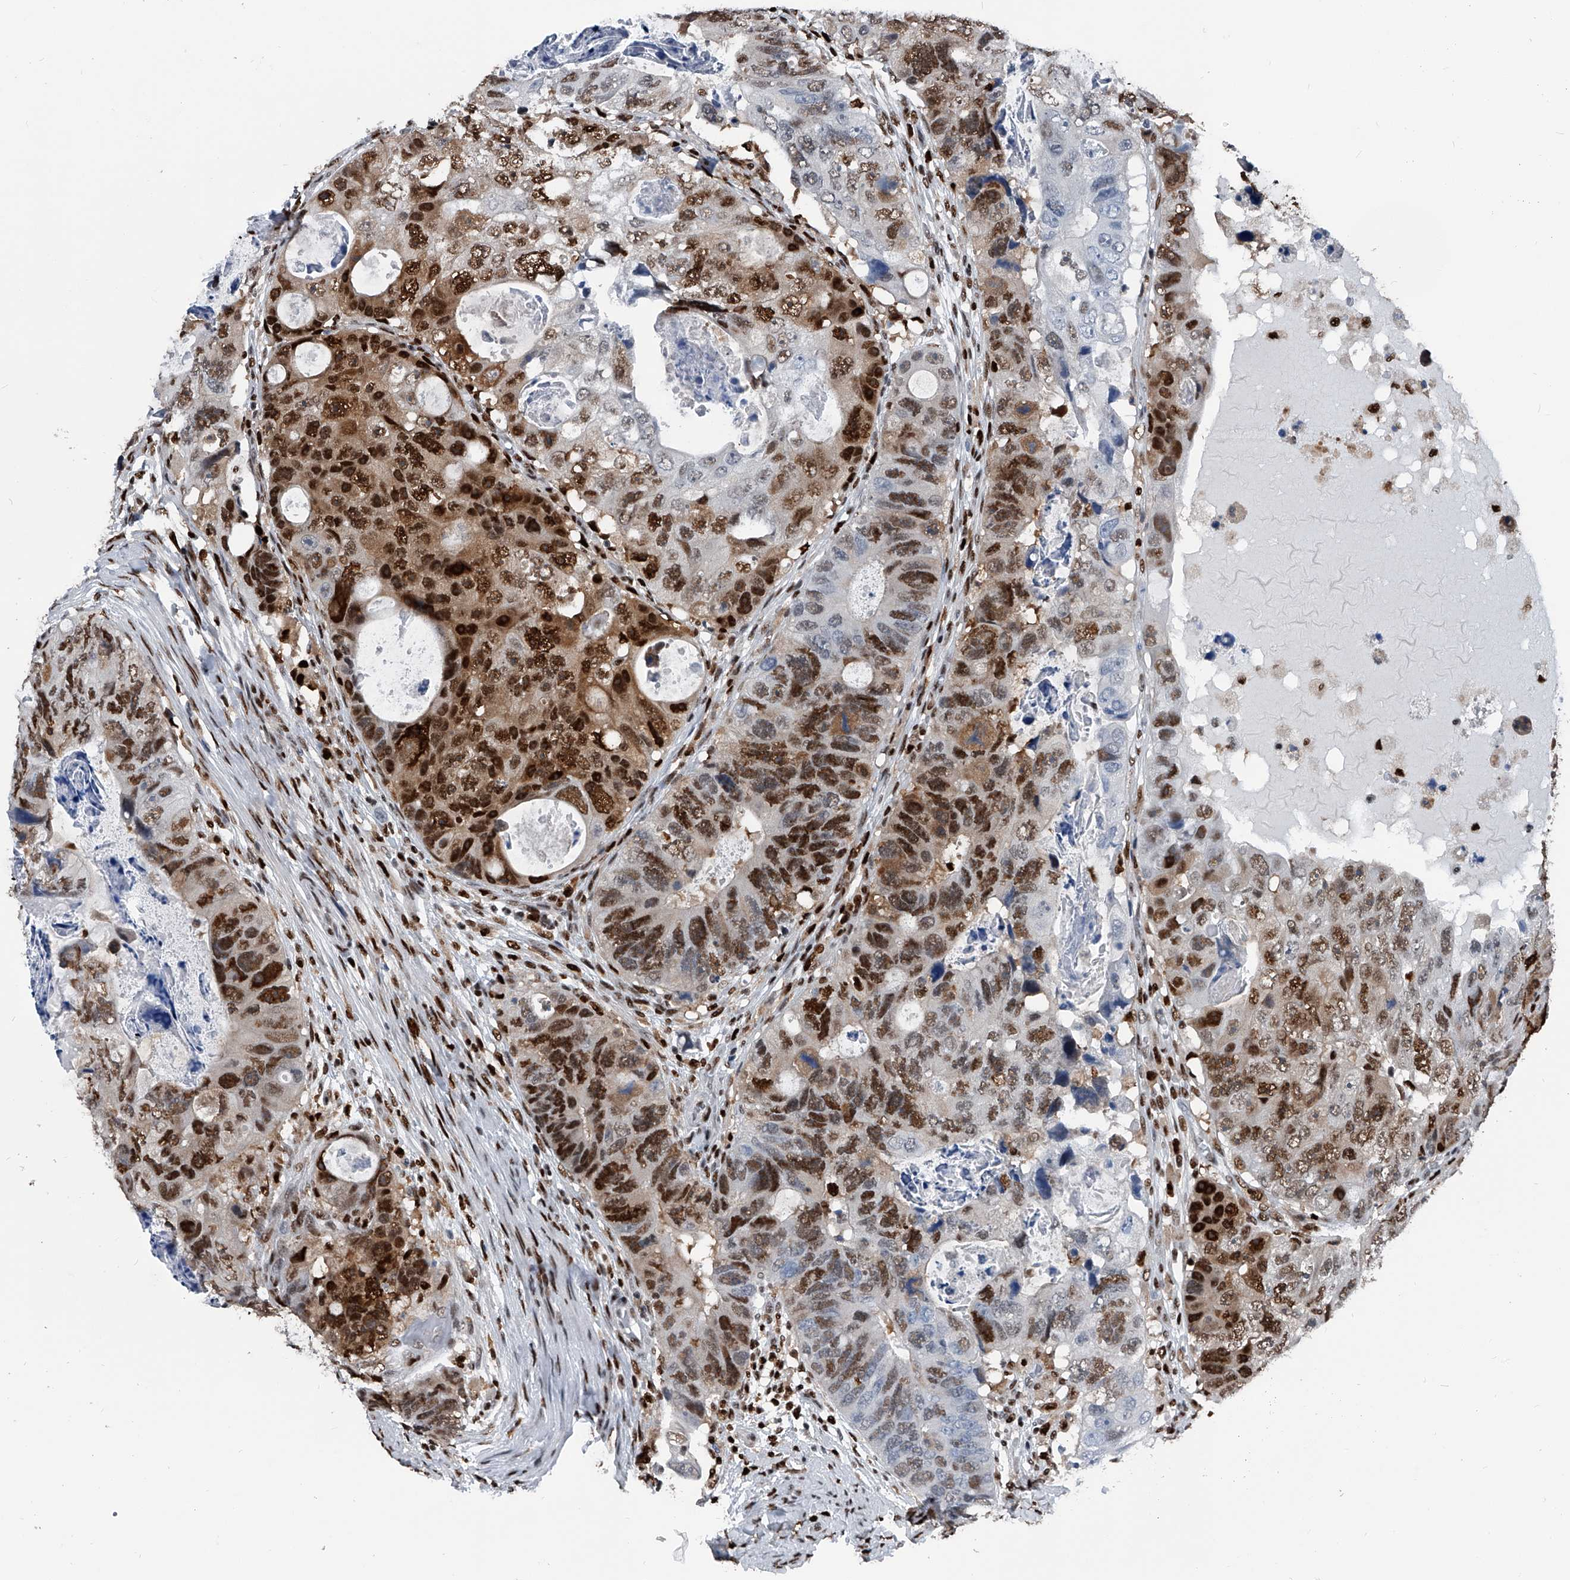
{"staining": {"intensity": "strong", "quantity": "25%-75%", "location": "cytoplasmic/membranous,nuclear"}, "tissue": "colorectal cancer", "cell_type": "Tumor cells", "image_type": "cancer", "snomed": [{"axis": "morphology", "description": "Adenocarcinoma, NOS"}, {"axis": "topography", "description": "Rectum"}], "caption": "This photomicrograph reveals colorectal cancer (adenocarcinoma) stained with immunohistochemistry to label a protein in brown. The cytoplasmic/membranous and nuclear of tumor cells show strong positivity for the protein. Nuclei are counter-stained blue.", "gene": "FKBP5", "patient": {"sex": "male", "age": 59}}